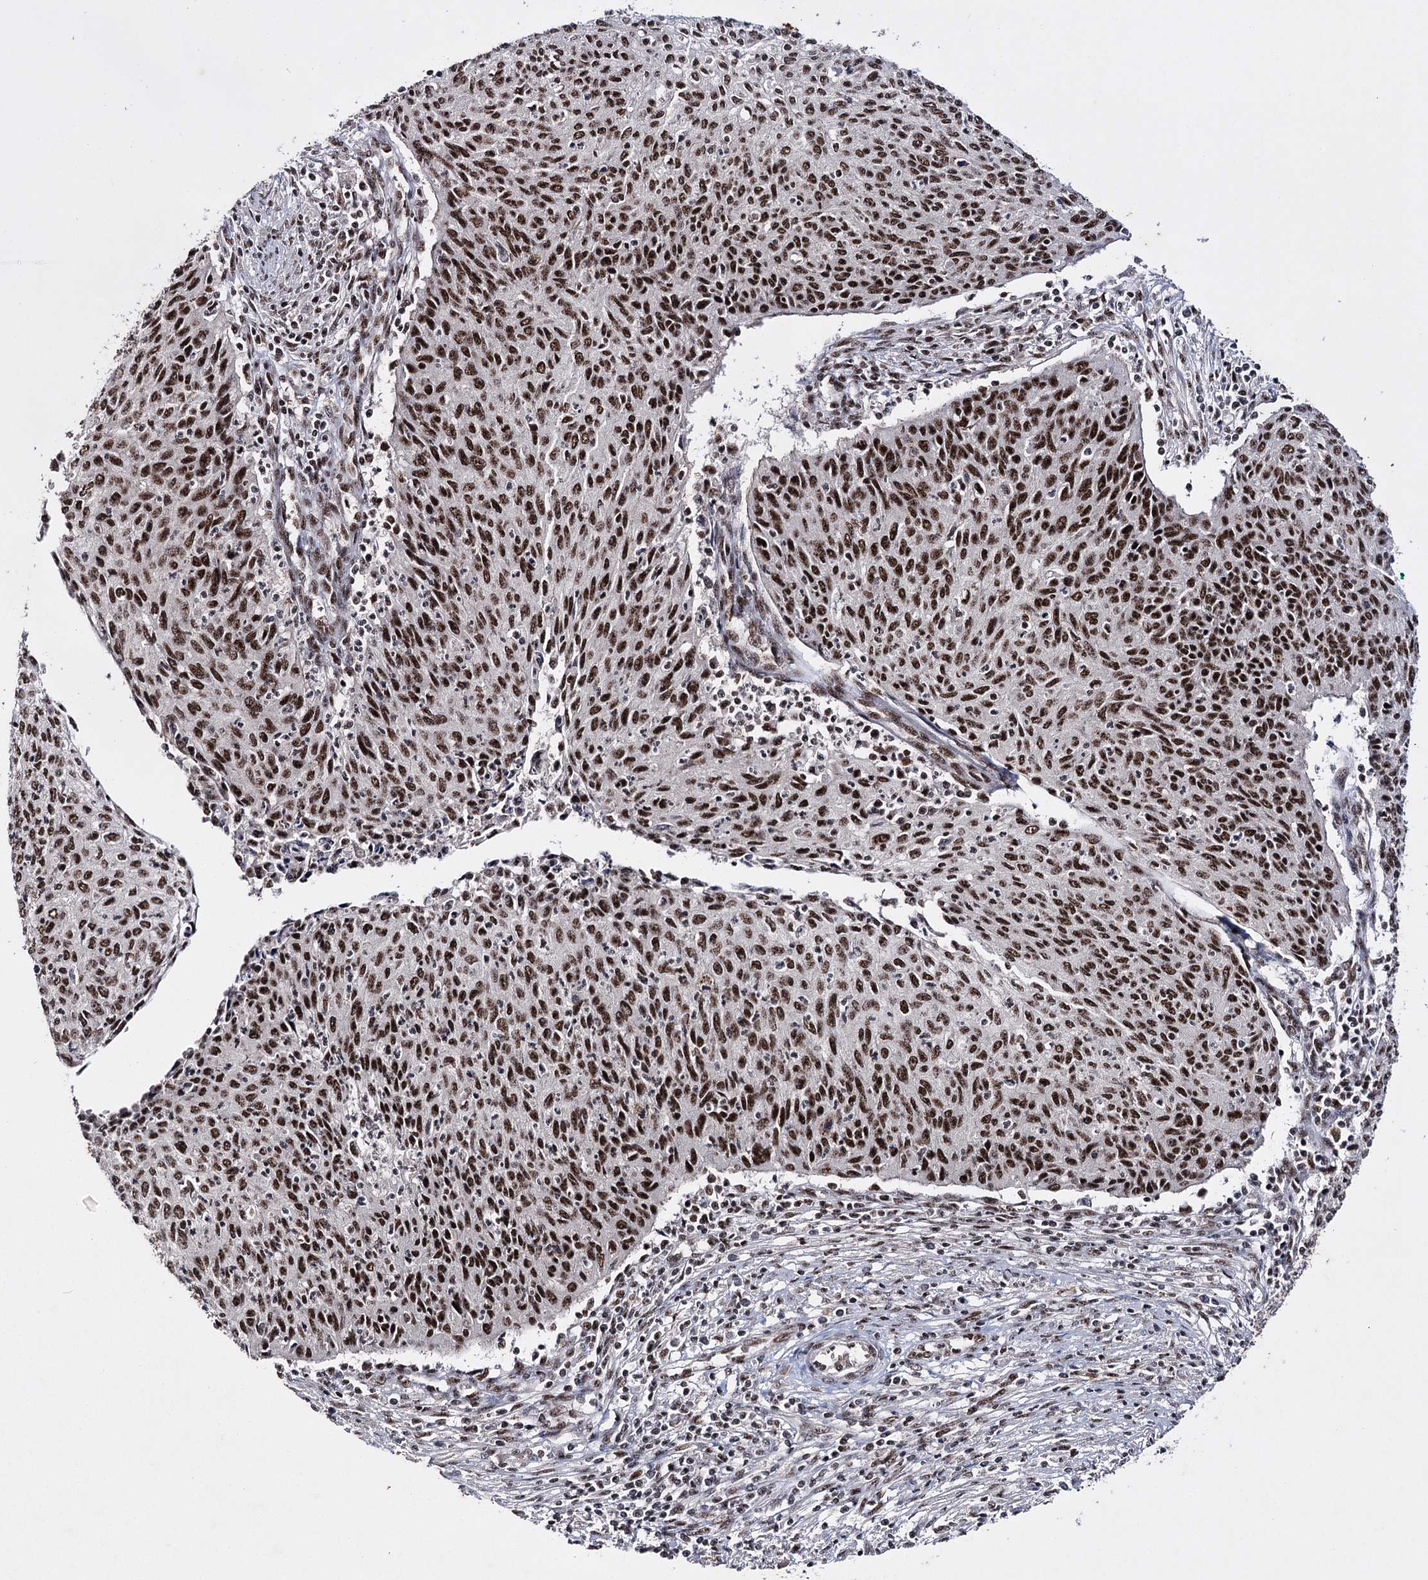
{"staining": {"intensity": "strong", "quantity": ">75%", "location": "nuclear"}, "tissue": "cervical cancer", "cell_type": "Tumor cells", "image_type": "cancer", "snomed": [{"axis": "morphology", "description": "Squamous cell carcinoma, NOS"}, {"axis": "topography", "description": "Cervix"}], "caption": "Immunohistochemistry (IHC) (DAB) staining of human cervical cancer reveals strong nuclear protein positivity in approximately >75% of tumor cells.", "gene": "PRPF40A", "patient": {"sex": "female", "age": 38}}